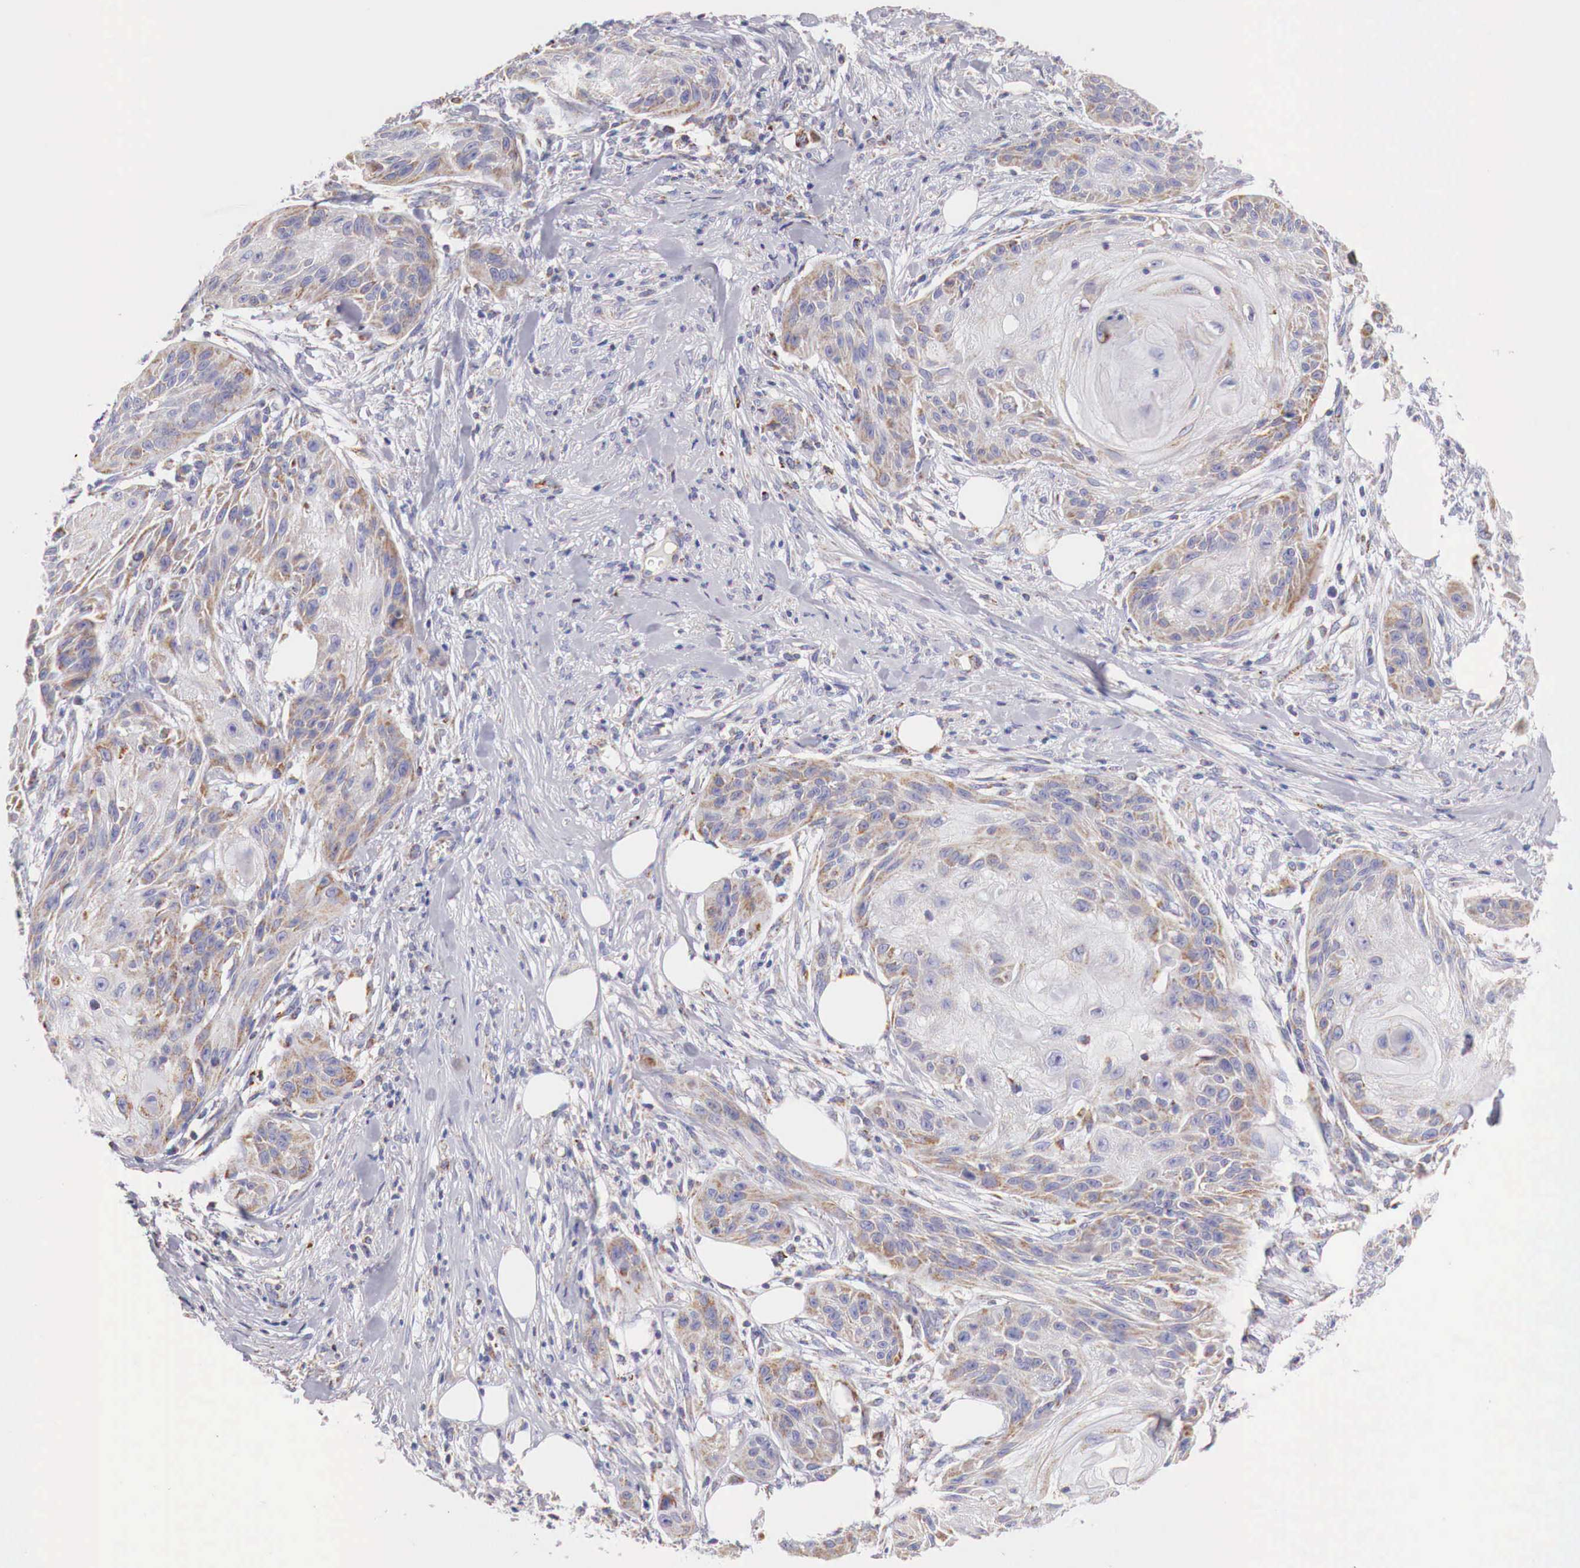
{"staining": {"intensity": "moderate", "quantity": "<25%", "location": "cytoplasmic/membranous"}, "tissue": "skin cancer", "cell_type": "Tumor cells", "image_type": "cancer", "snomed": [{"axis": "morphology", "description": "Squamous cell carcinoma, NOS"}, {"axis": "topography", "description": "Skin"}], "caption": "The photomicrograph reveals immunohistochemical staining of squamous cell carcinoma (skin). There is moderate cytoplasmic/membranous staining is appreciated in about <25% of tumor cells.", "gene": "IDH3G", "patient": {"sex": "female", "age": 88}}